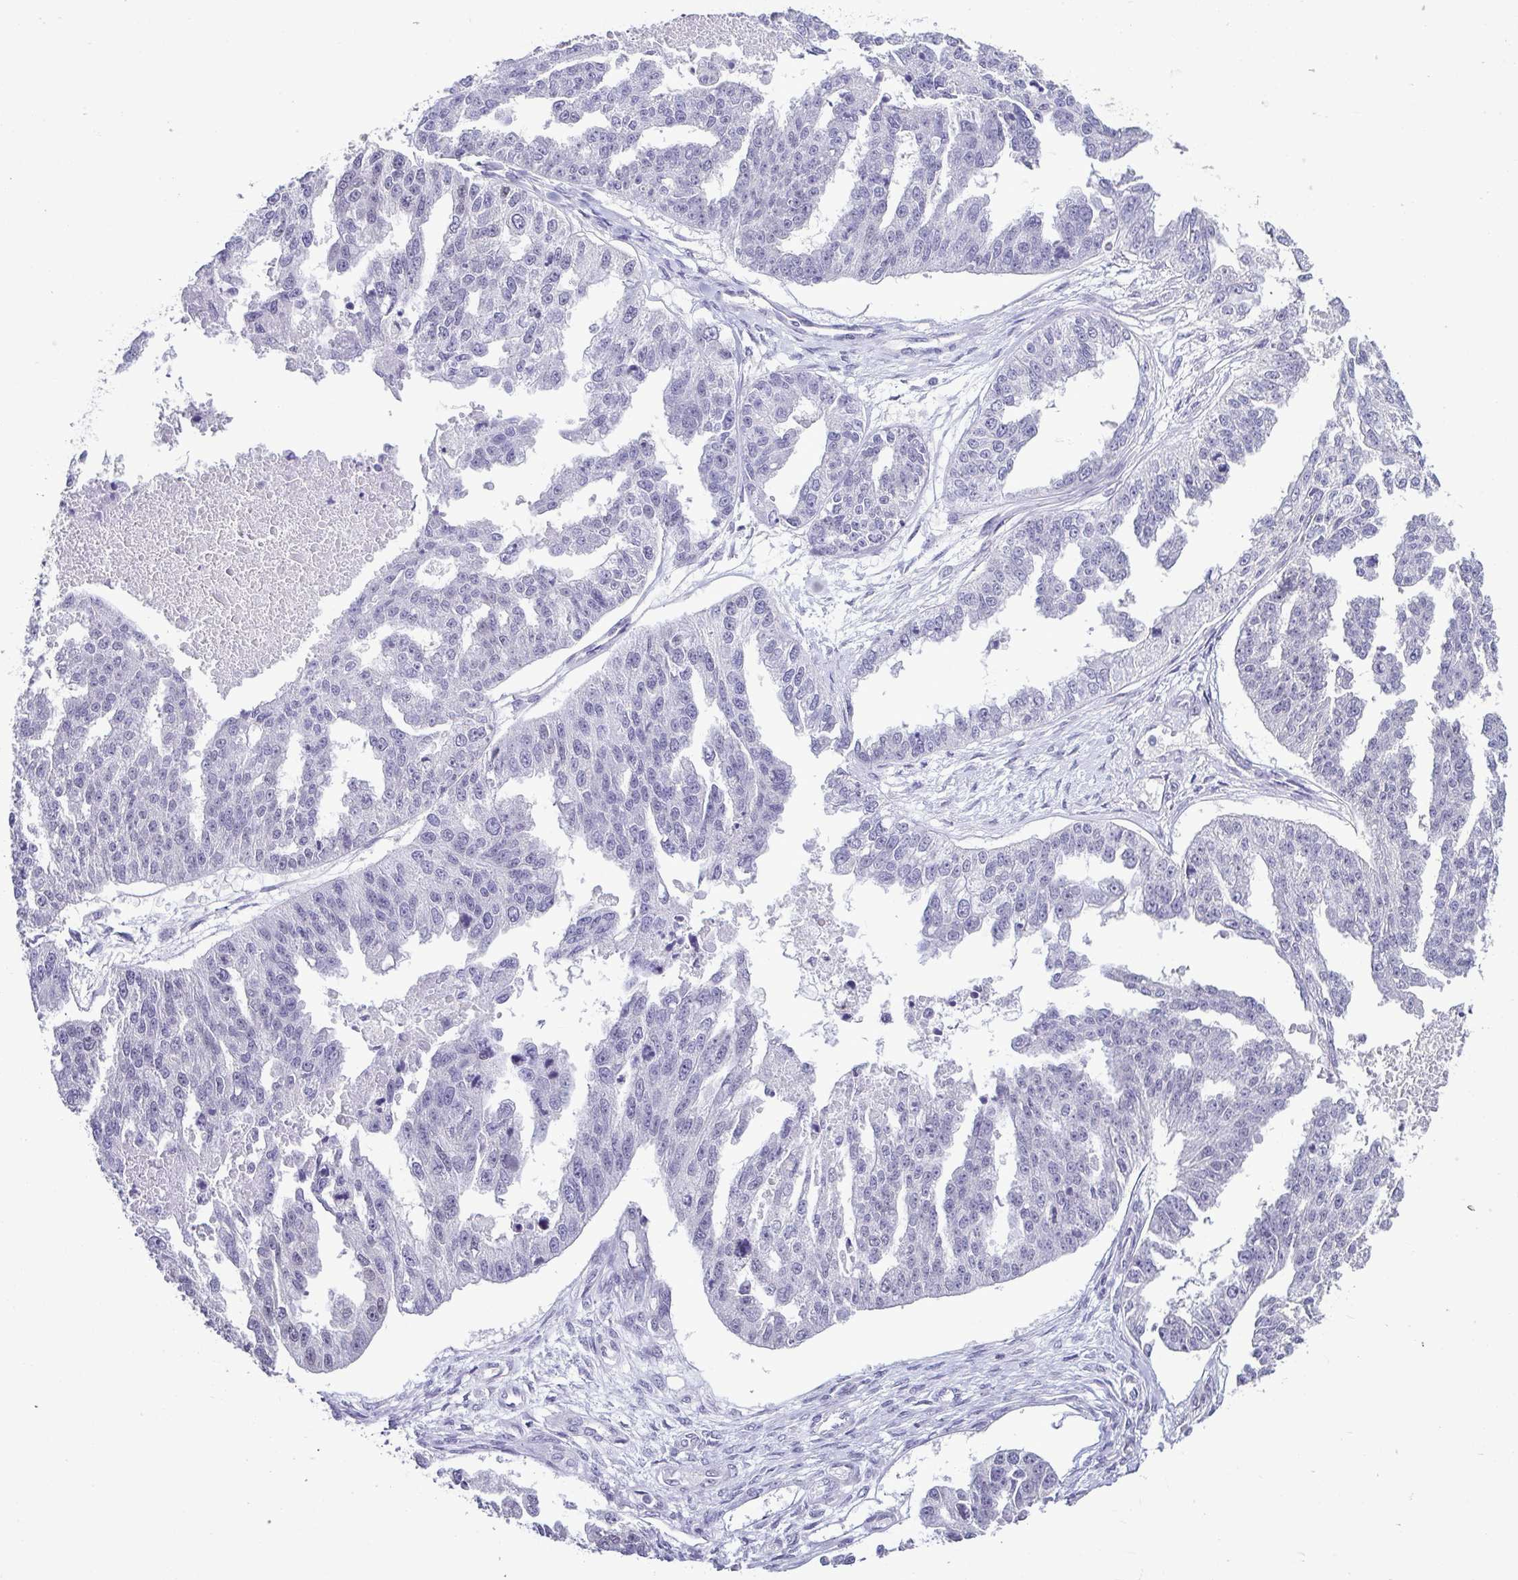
{"staining": {"intensity": "negative", "quantity": "none", "location": "none"}, "tissue": "ovarian cancer", "cell_type": "Tumor cells", "image_type": "cancer", "snomed": [{"axis": "morphology", "description": "Cystadenocarcinoma, serous, NOS"}, {"axis": "topography", "description": "Ovary"}], "caption": "Immunohistochemistry of ovarian serous cystadenocarcinoma demonstrates no expression in tumor cells.", "gene": "RBM3", "patient": {"sex": "female", "age": 58}}